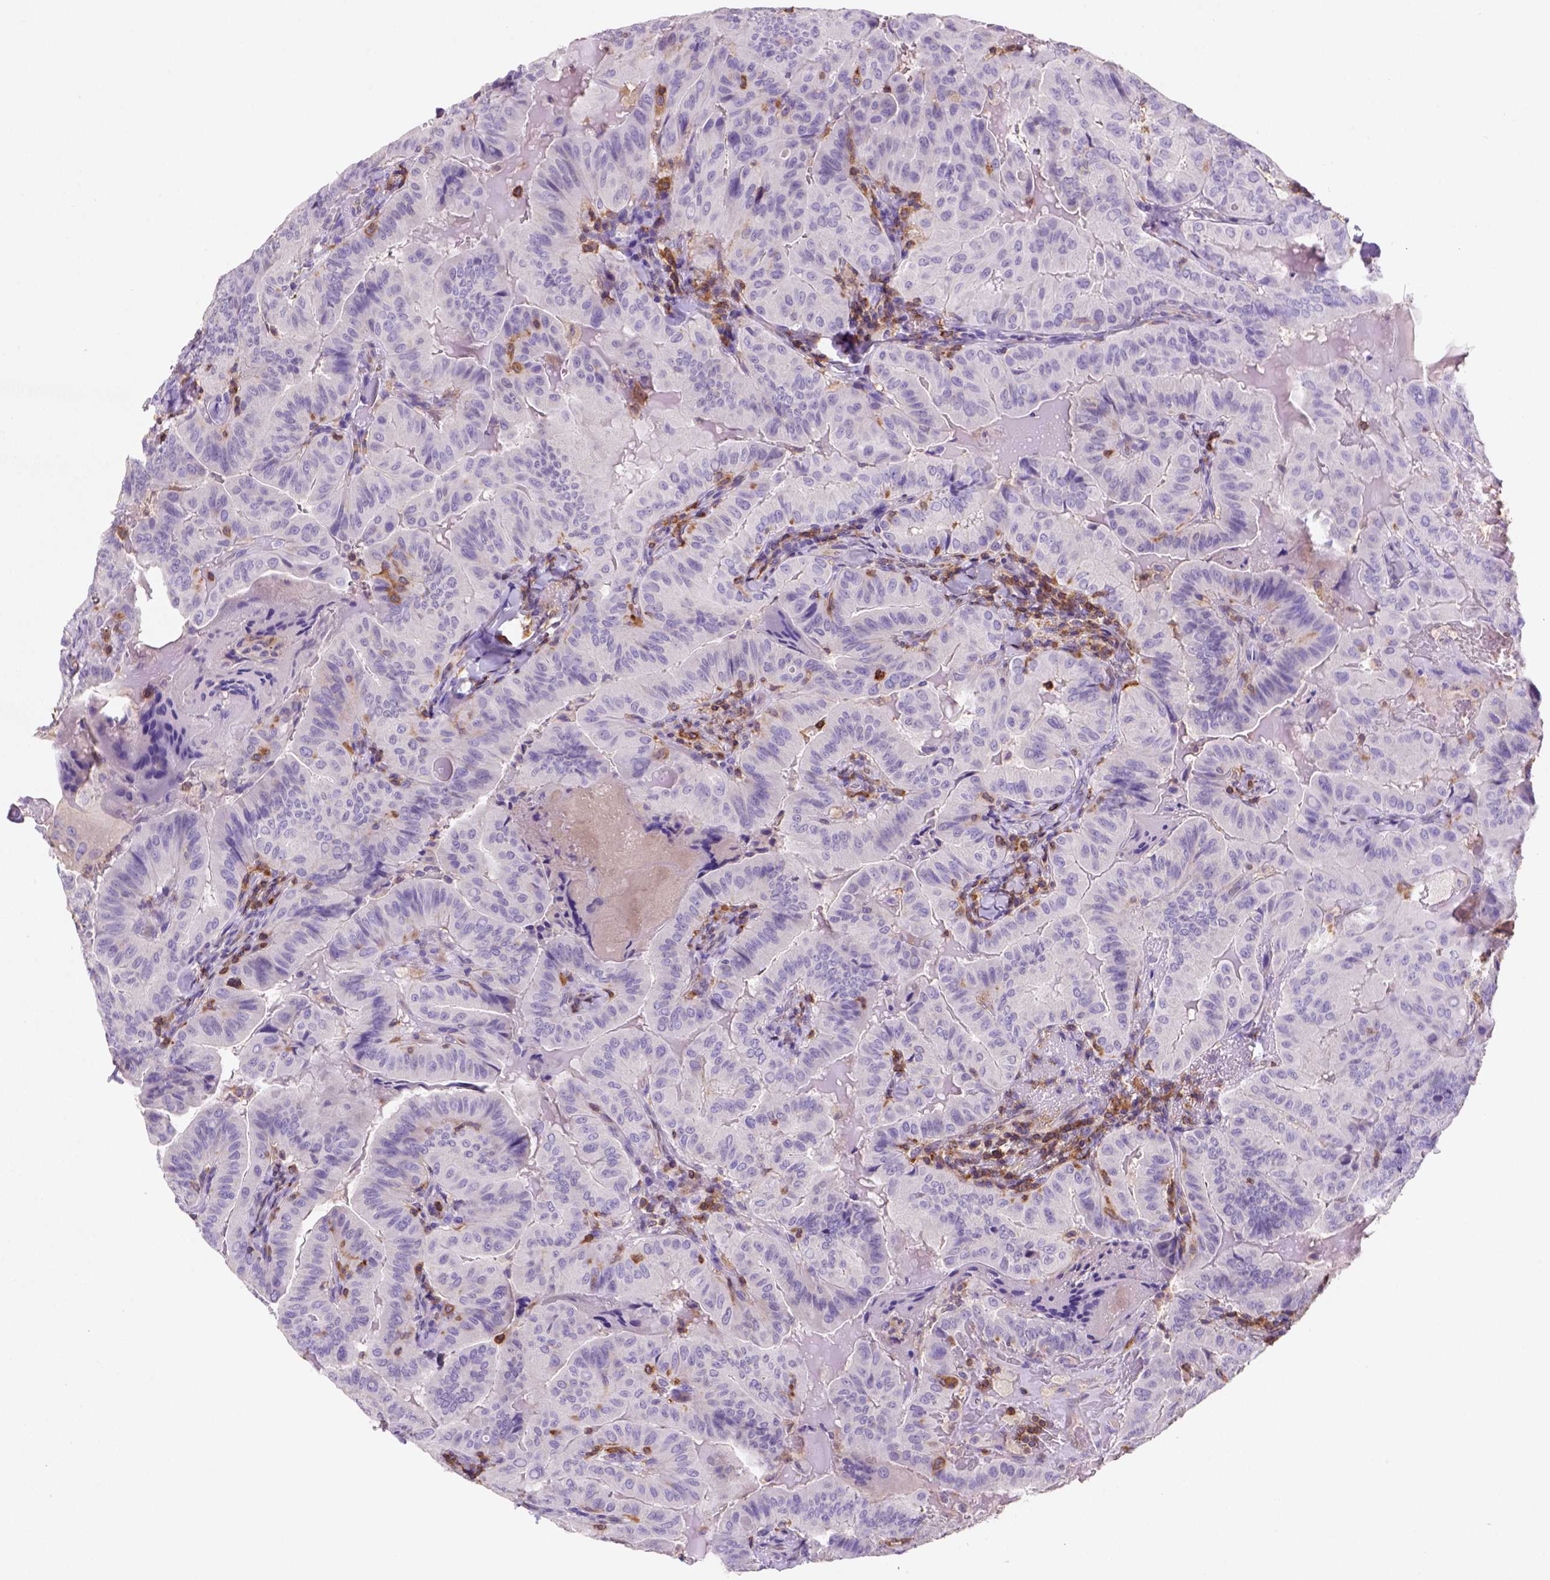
{"staining": {"intensity": "negative", "quantity": "none", "location": "none"}, "tissue": "thyroid cancer", "cell_type": "Tumor cells", "image_type": "cancer", "snomed": [{"axis": "morphology", "description": "Papillary adenocarcinoma, NOS"}, {"axis": "topography", "description": "Thyroid gland"}], "caption": "A high-resolution micrograph shows IHC staining of thyroid papillary adenocarcinoma, which exhibits no significant expression in tumor cells. (DAB (3,3'-diaminobenzidine) immunohistochemistry visualized using brightfield microscopy, high magnification).", "gene": "INPP5D", "patient": {"sex": "female", "age": 68}}